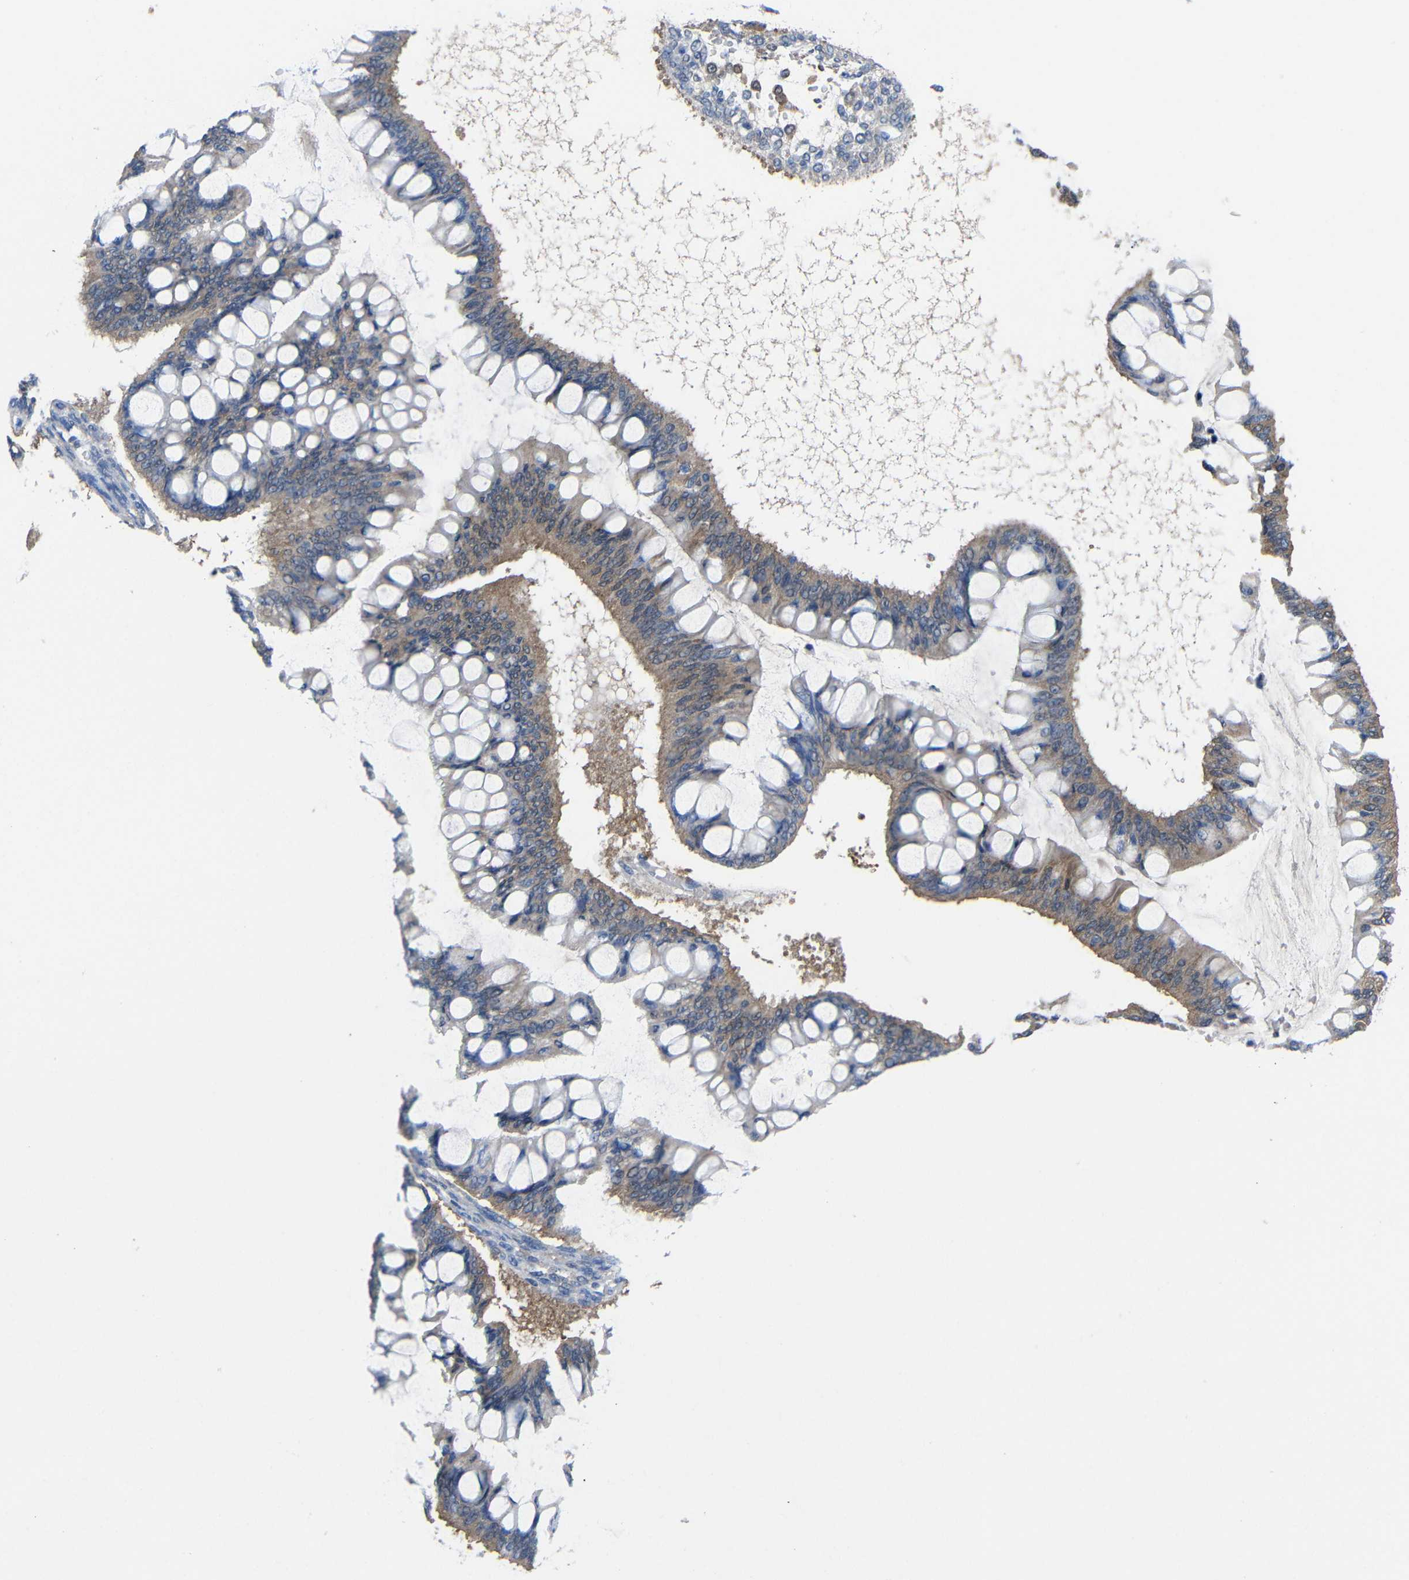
{"staining": {"intensity": "moderate", "quantity": ">75%", "location": "cytoplasmic/membranous"}, "tissue": "ovarian cancer", "cell_type": "Tumor cells", "image_type": "cancer", "snomed": [{"axis": "morphology", "description": "Cystadenocarcinoma, mucinous, NOS"}, {"axis": "topography", "description": "Ovary"}], "caption": "Ovarian mucinous cystadenocarcinoma stained for a protein (brown) reveals moderate cytoplasmic/membranous positive expression in about >75% of tumor cells.", "gene": "PEBP1", "patient": {"sex": "female", "age": 73}}